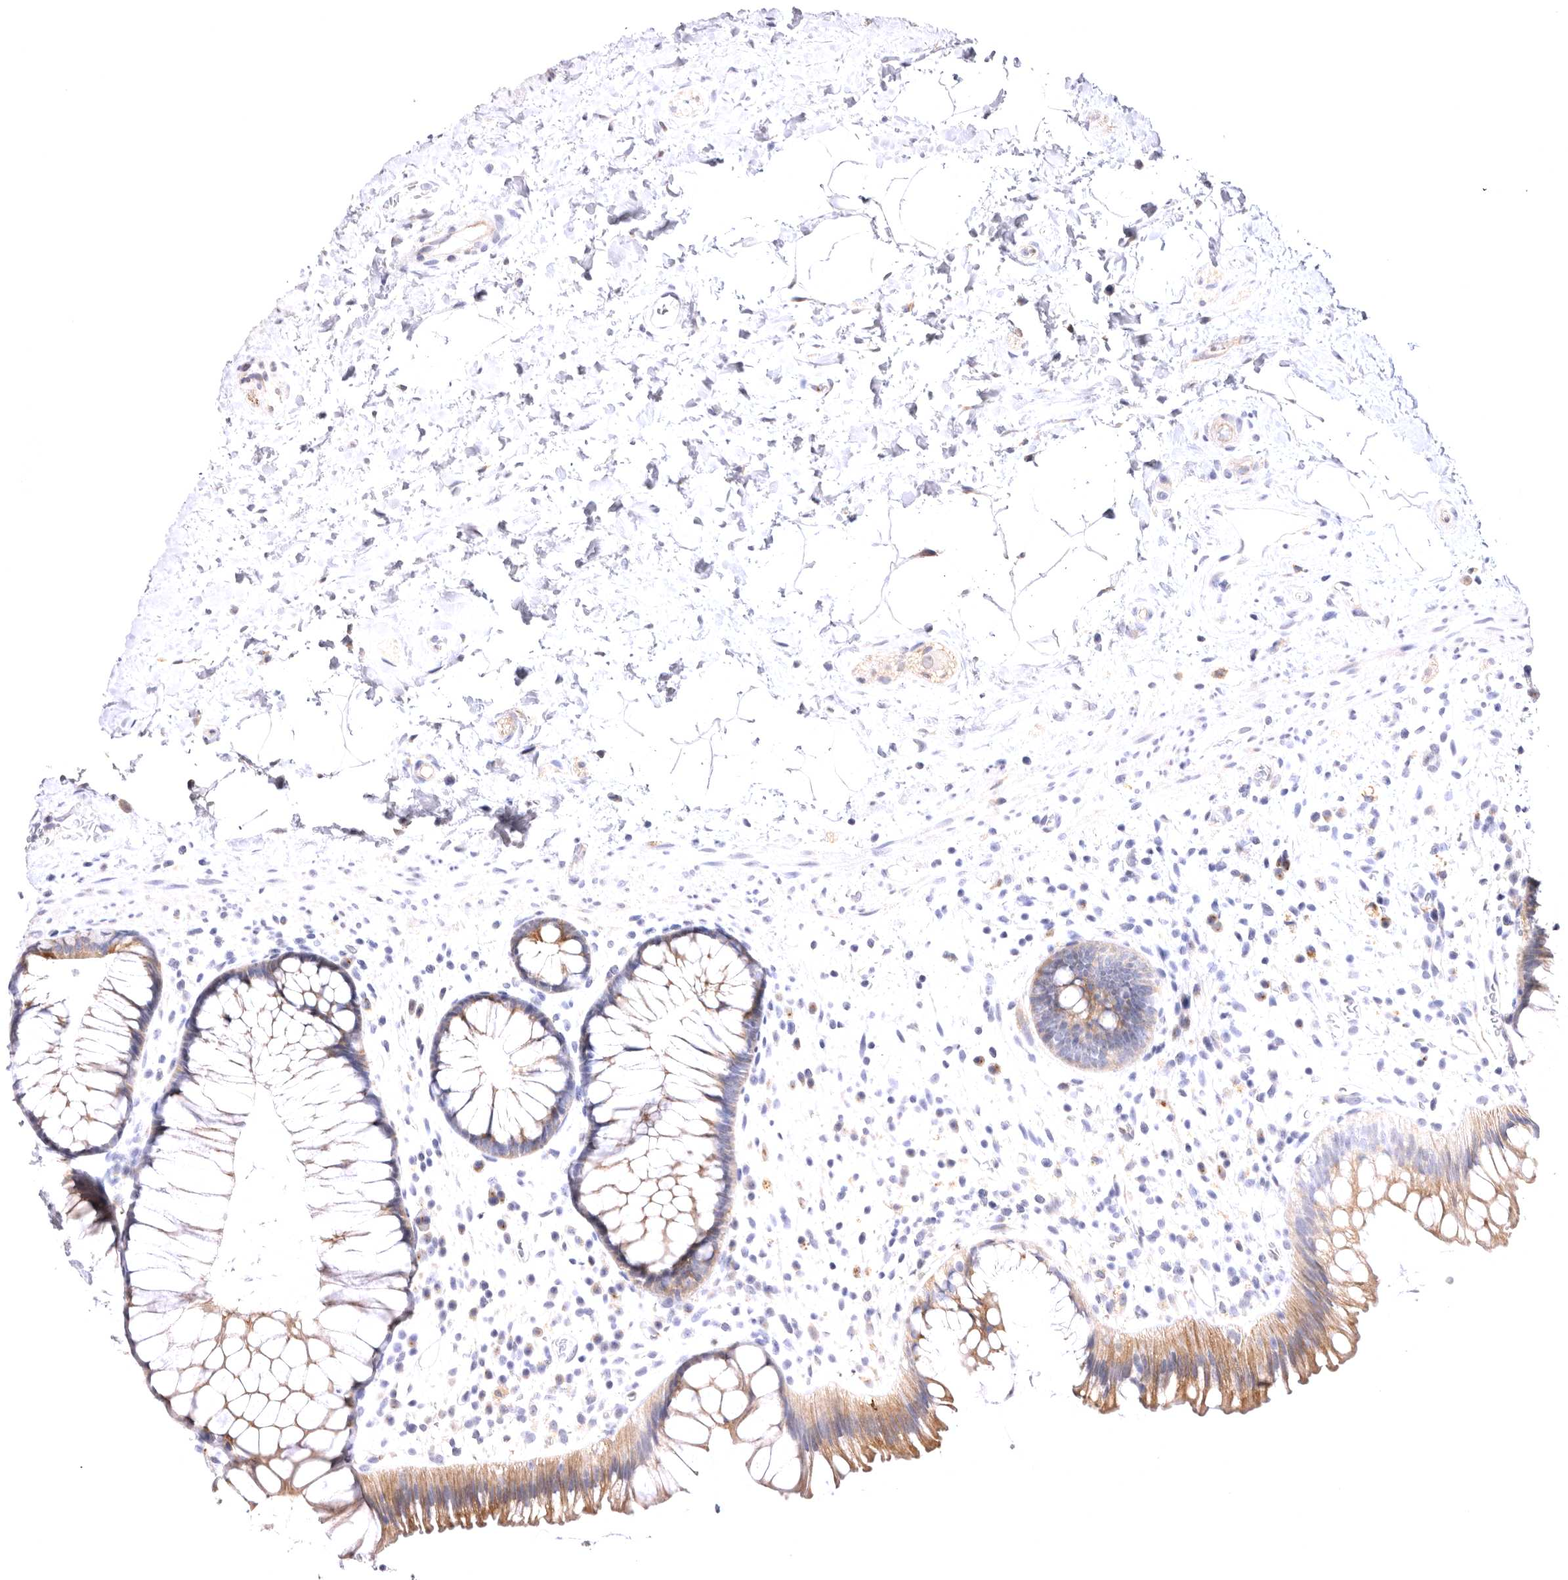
{"staining": {"intensity": "moderate", "quantity": ">75%", "location": "cytoplasmic/membranous"}, "tissue": "rectum", "cell_type": "Glandular cells", "image_type": "normal", "snomed": [{"axis": "morphology", "description": "Normal tissue, NOS"}, {"axis": "topography", "description": "Rectum"}], "caption": "A brown stain shows moderate cytoplasmic/membranous staining of a protein in glandular cells of normal human rectum.", "gene": "VPS45", "patient": {"sex": "male", "age": 51}}